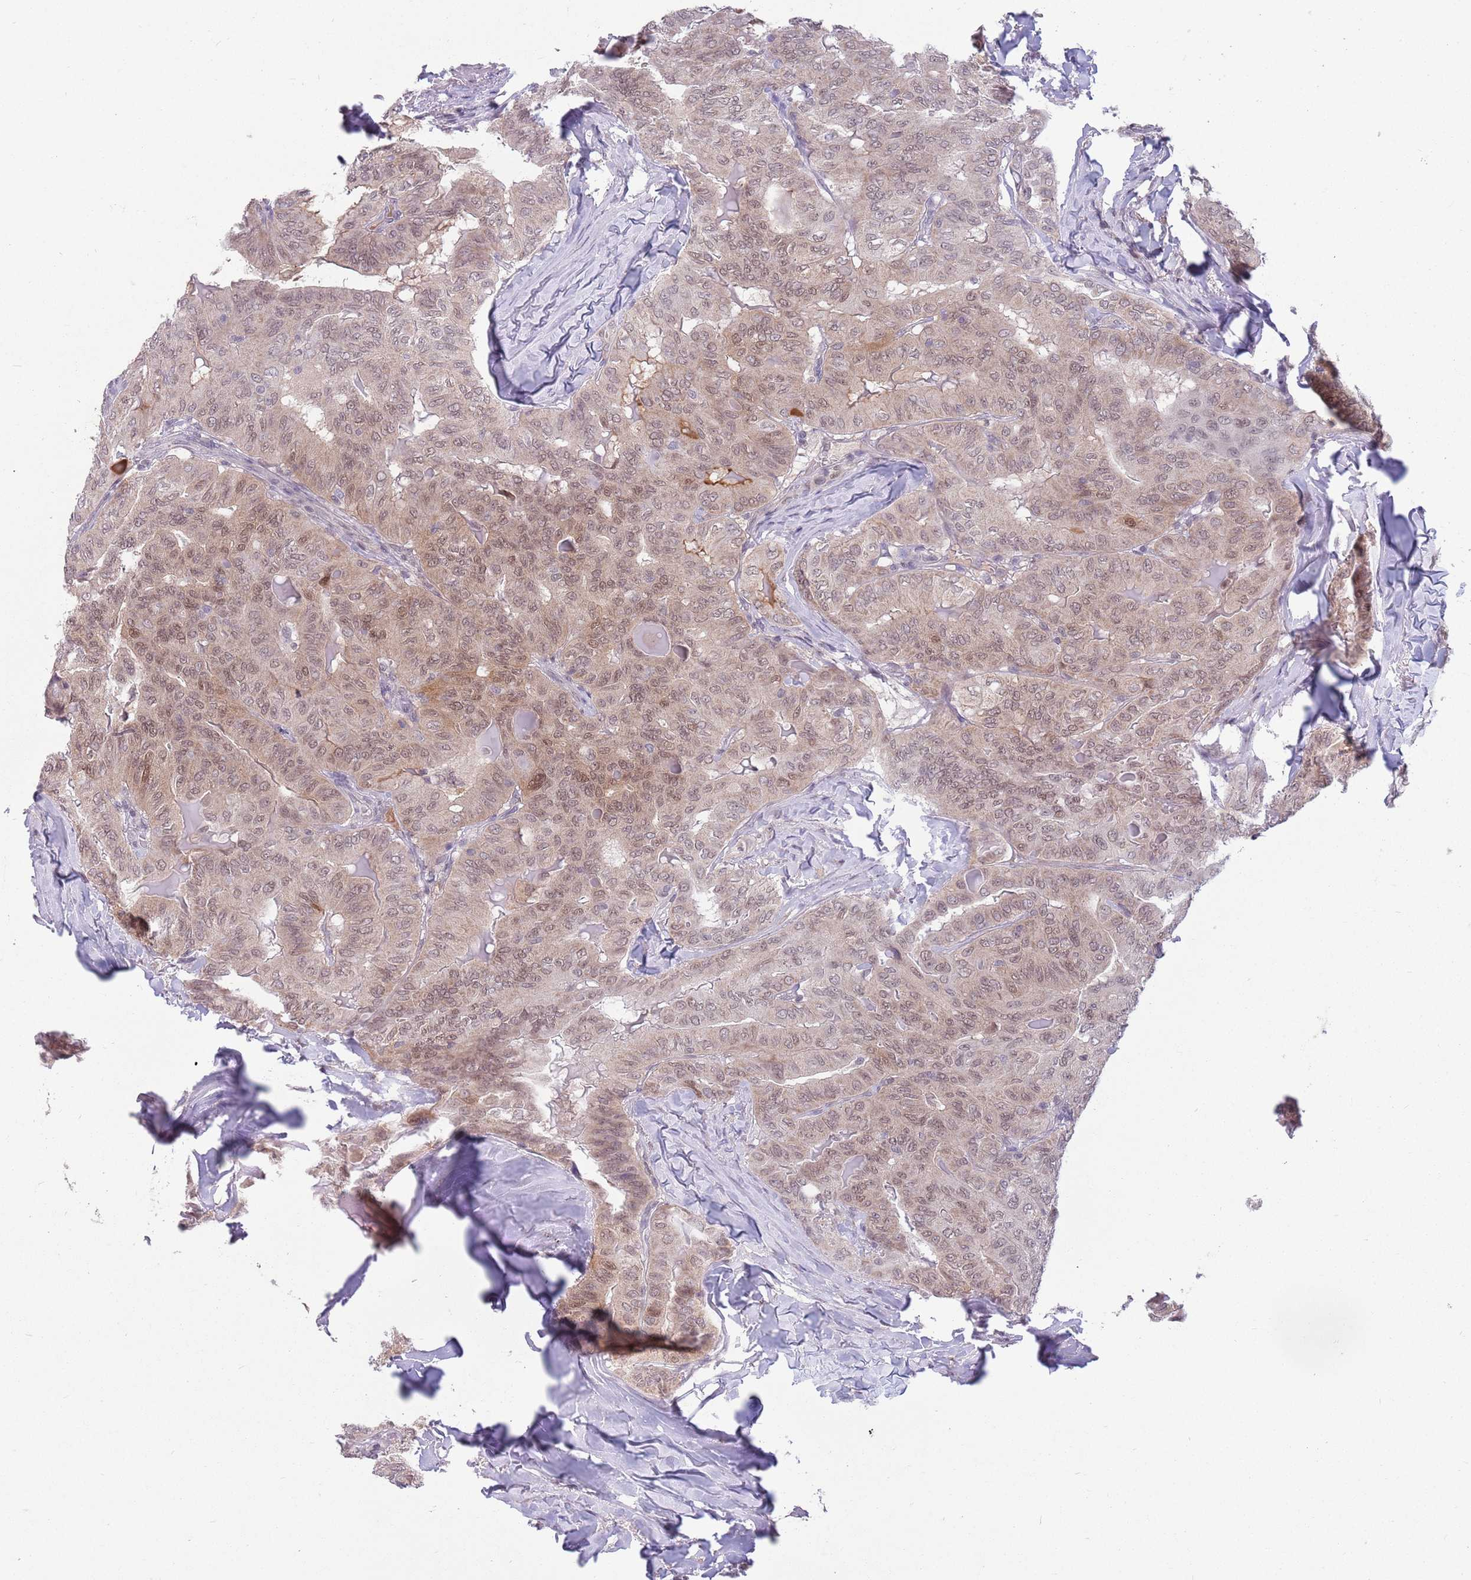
{"staining": {"intensity": "moderate", "quantity": "25%-75%", "location": "nuclear"}, "tissue": "thyroid cancer", "cell_type": "Tumor cells", "image_type": "cancer", "snomed": [{"axis": "morphology", "description": "Papillary adenocarcinoma, NOS"}, {"axis": "topography", "description": "Thyroid gland"}], "caption": "Approximately 25%-75% of tumor cells in thyroid cancer display moderate nuclear protein staining as visualized by brown immunohistochemical staining.", "gene": "ZNF574", "patient": {"sex": "female", "age": 68}}